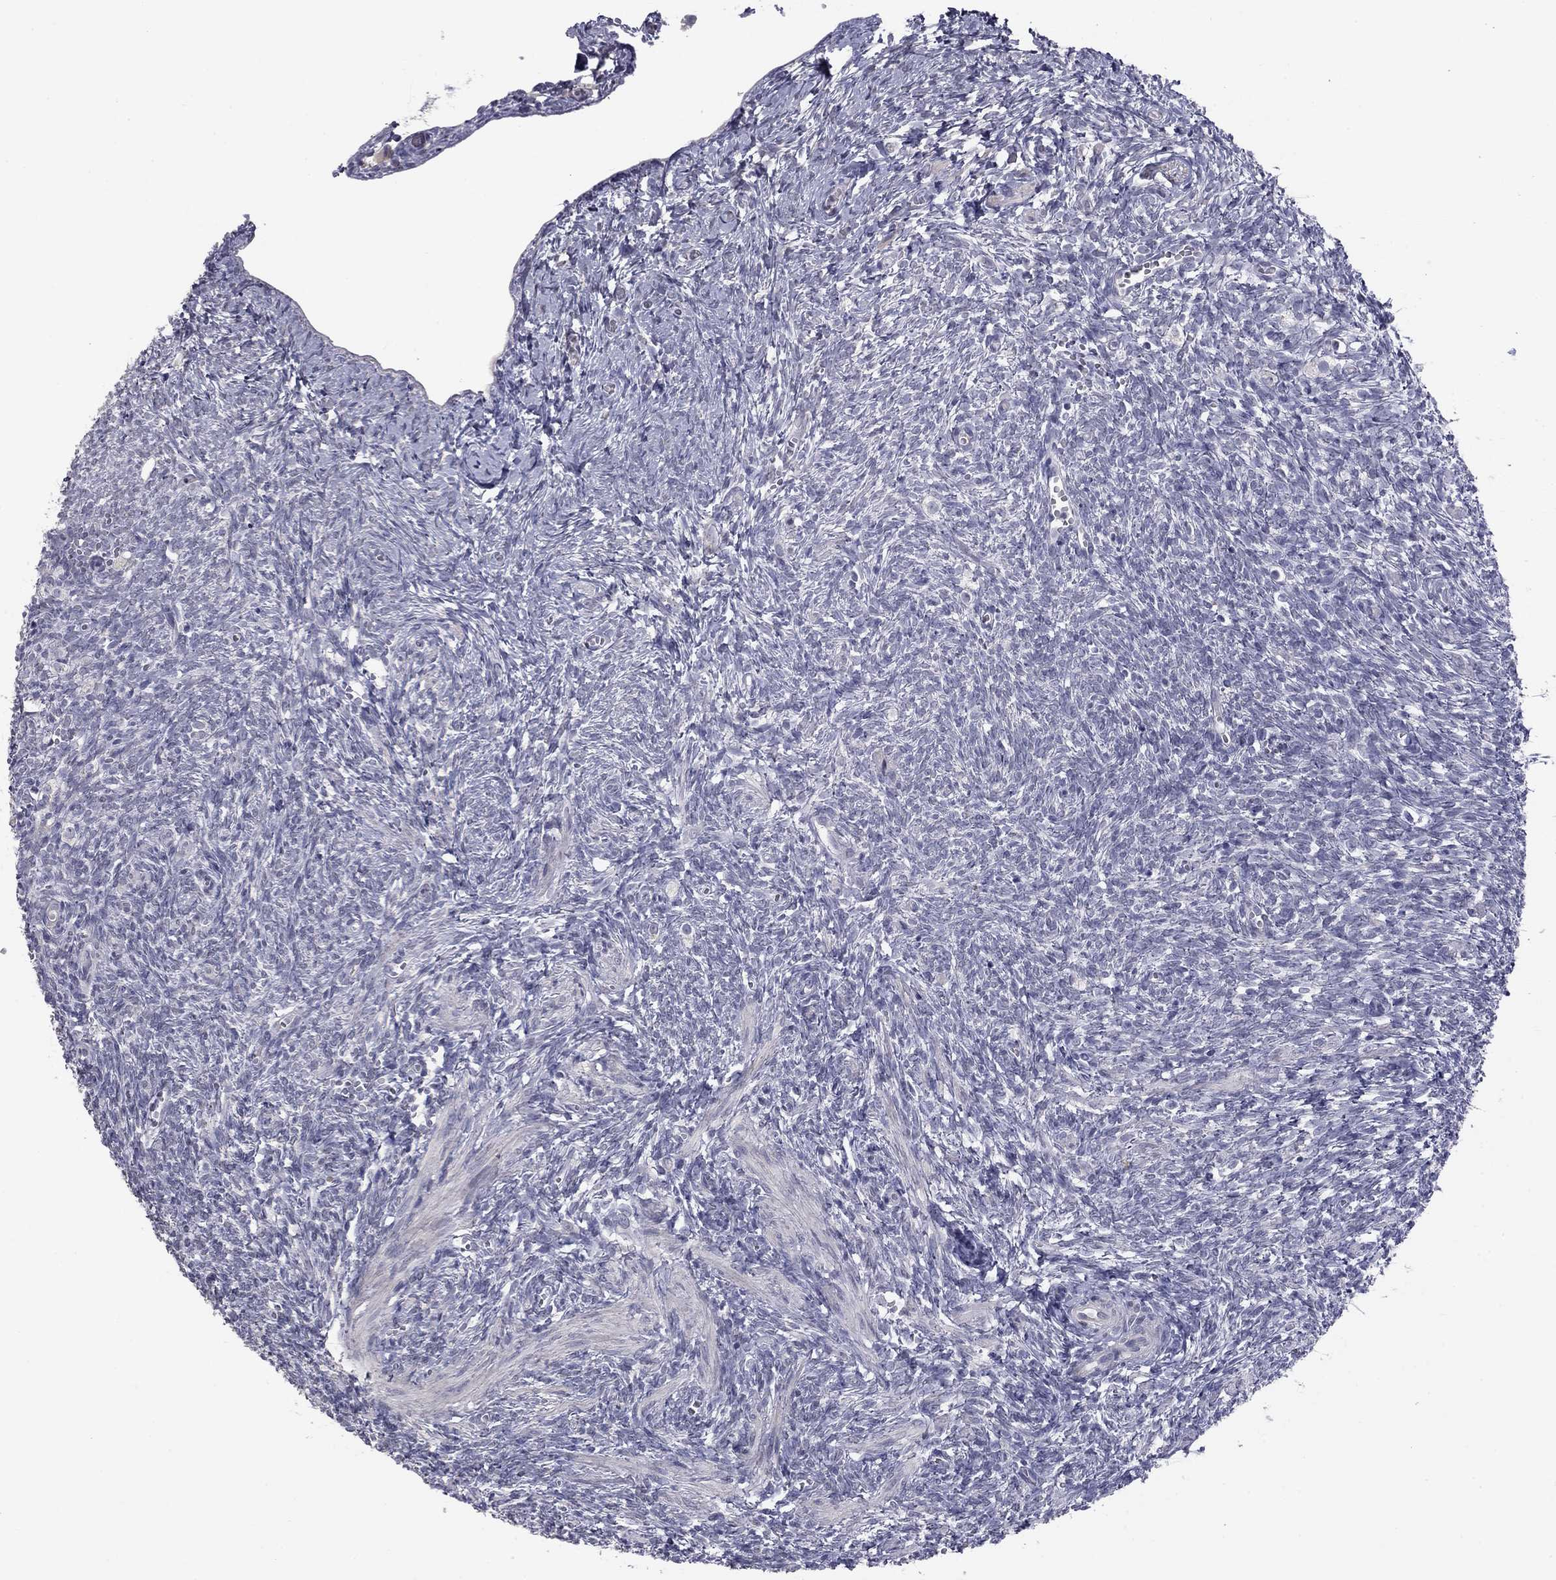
{"staining": {"intensity": "moderate", "quantity": "<25%", "location": "cytoplasmic/membranous"}, "tissue": "ovary", "cell_type": "Follicle cells", "image_type": "normal", "snomed": [{"axis": "morphology", "description": "Normal tissue, NOS"}, {"axis": "topography", "description": "Ovary"}], "caption": "DAB immunohistochemical staining of unremarkable human ovary shows moderate cytoplasmic/membranous protein staining in about <25% of follicle cells.", "gene": "PRRT2", "patient": {"sex": "female", "age": 43}}